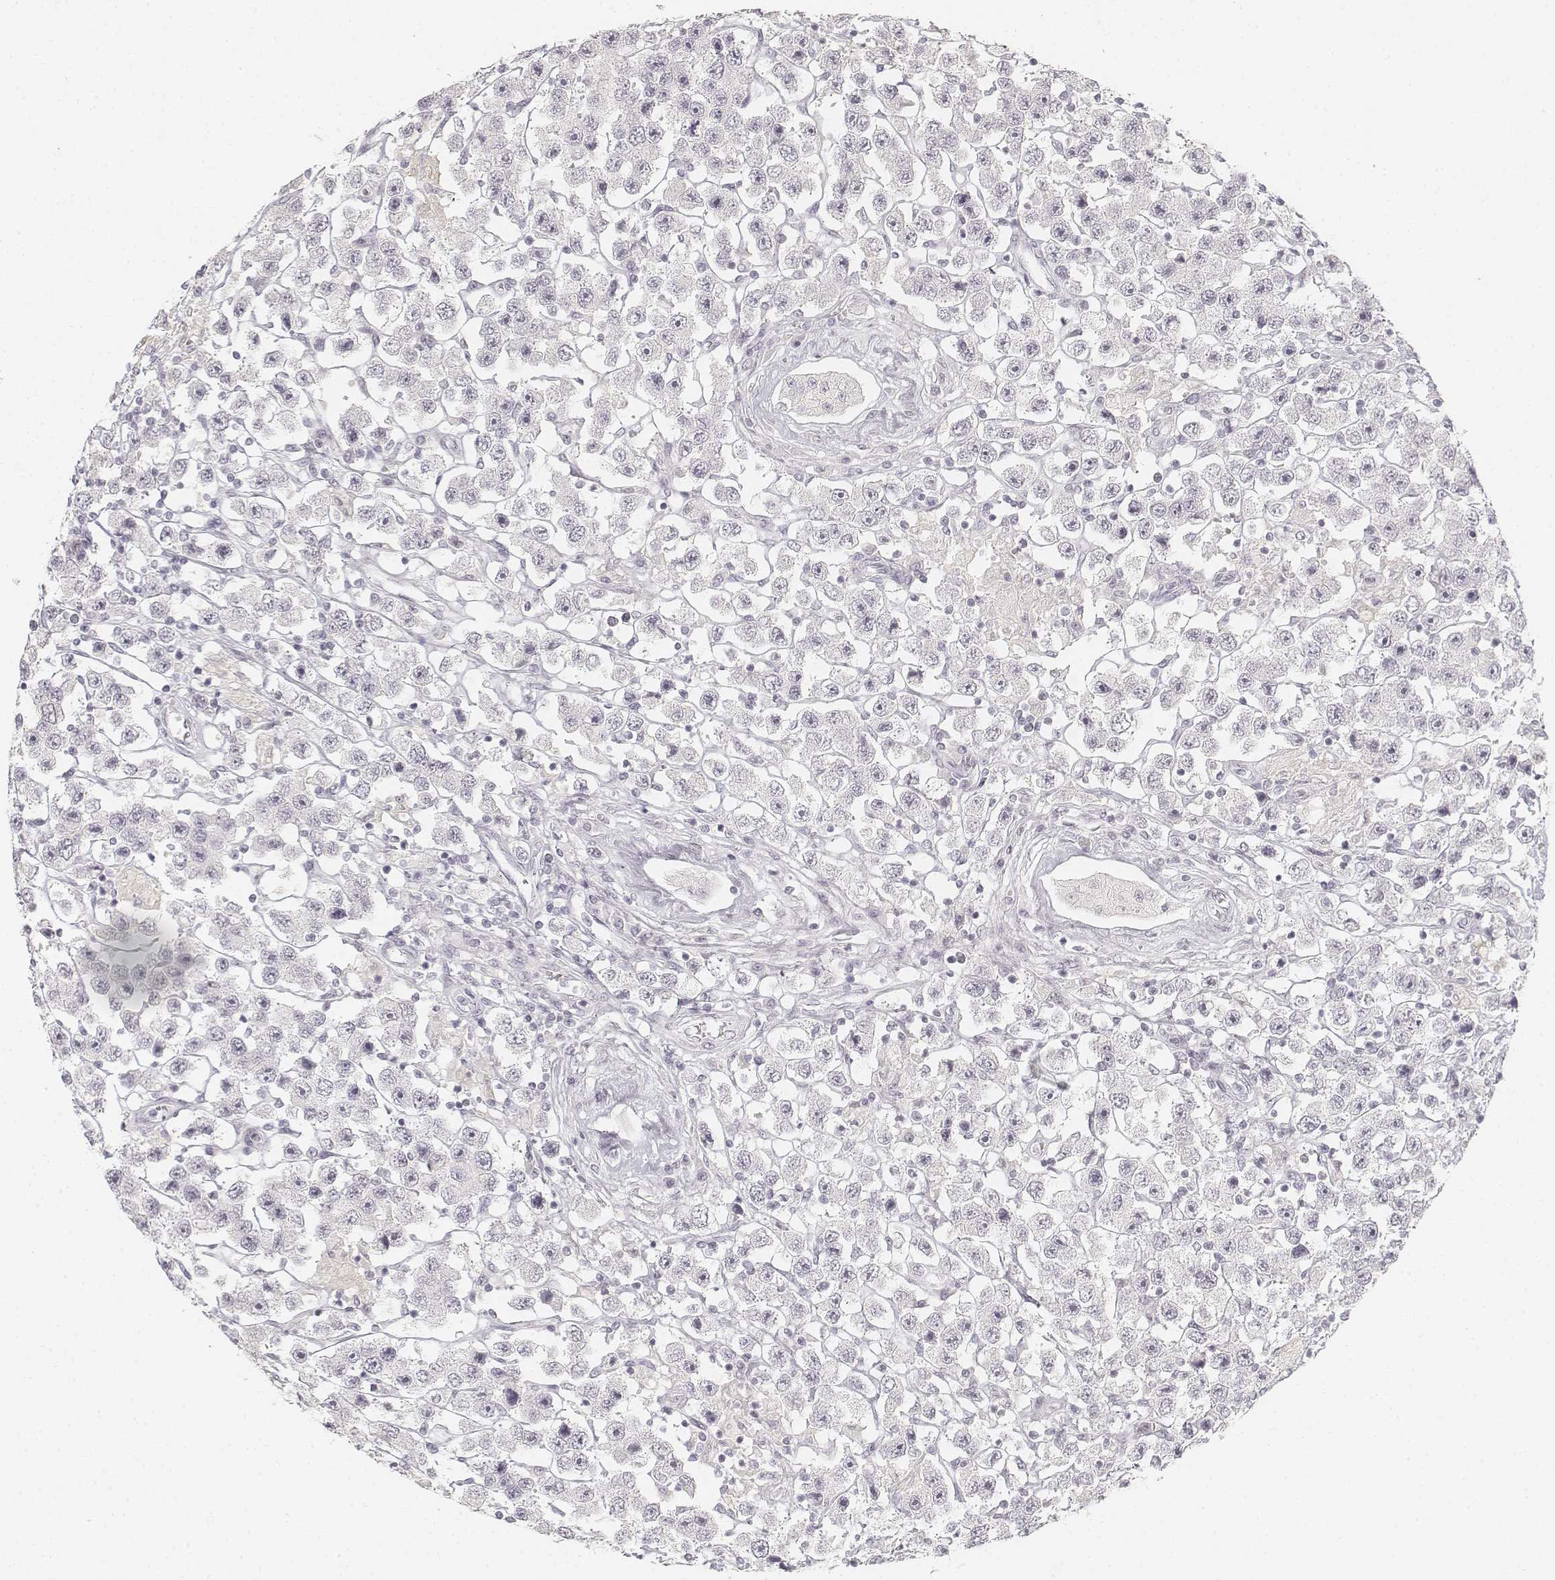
{"staining": {"intensity": "negative", "quantity": "none", "location": "none"}, "tissue": "testis cancer", "cell_type": "Tumor cells", "image_type": "cancer", "snomed": [{"axis": "morphology", "description": "Seminoma, NOS"}, {"axis": "topography", "description": "Testis"}], "caption": "Immunohistochemical staining of testis cancer (seminoma) demonstrates no significant expression in tumor cells.", "gene": "DSG4", "patient": {"sex": "male", "age": 45}}